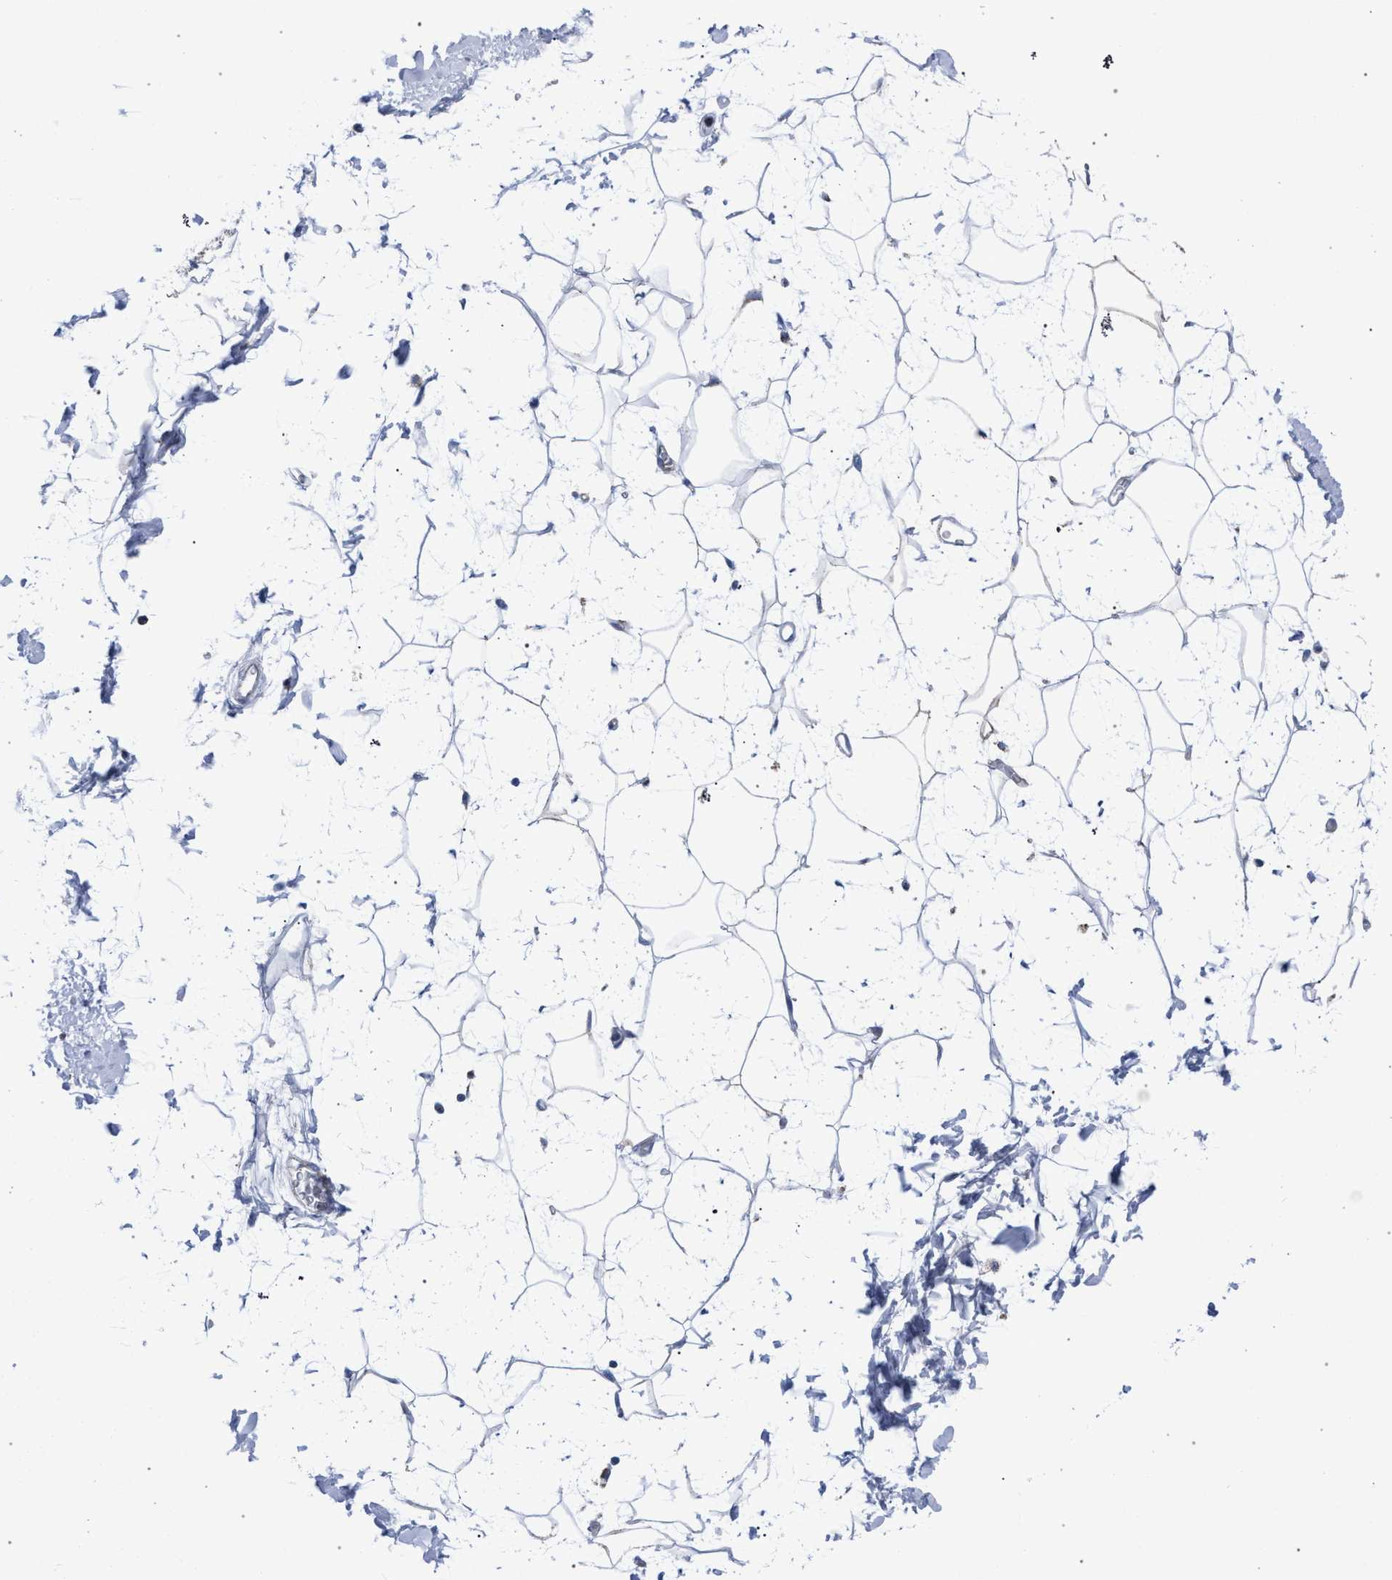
{"staining": {"intensity": "weak", "quantity": "25%-75%", "location": "cytoplasmic/membranous"}, "tissue": "adipose tissue", "cell_type": "Adipocytes", "image_type": "normal", "snomed": [{"axis": "morphology", "description": "Normal tissue, NOS"}, {"axis": "topography", "description": "Soft tissue"}], "caption": "The micrograph reveals staining of normal adipose tissue, revealing weak cytoplasmic/membranous protein positivity (brown color) within adipocytes.", "gene": "HSD17B4", "patient": {"sex": "male", "age": 72}}